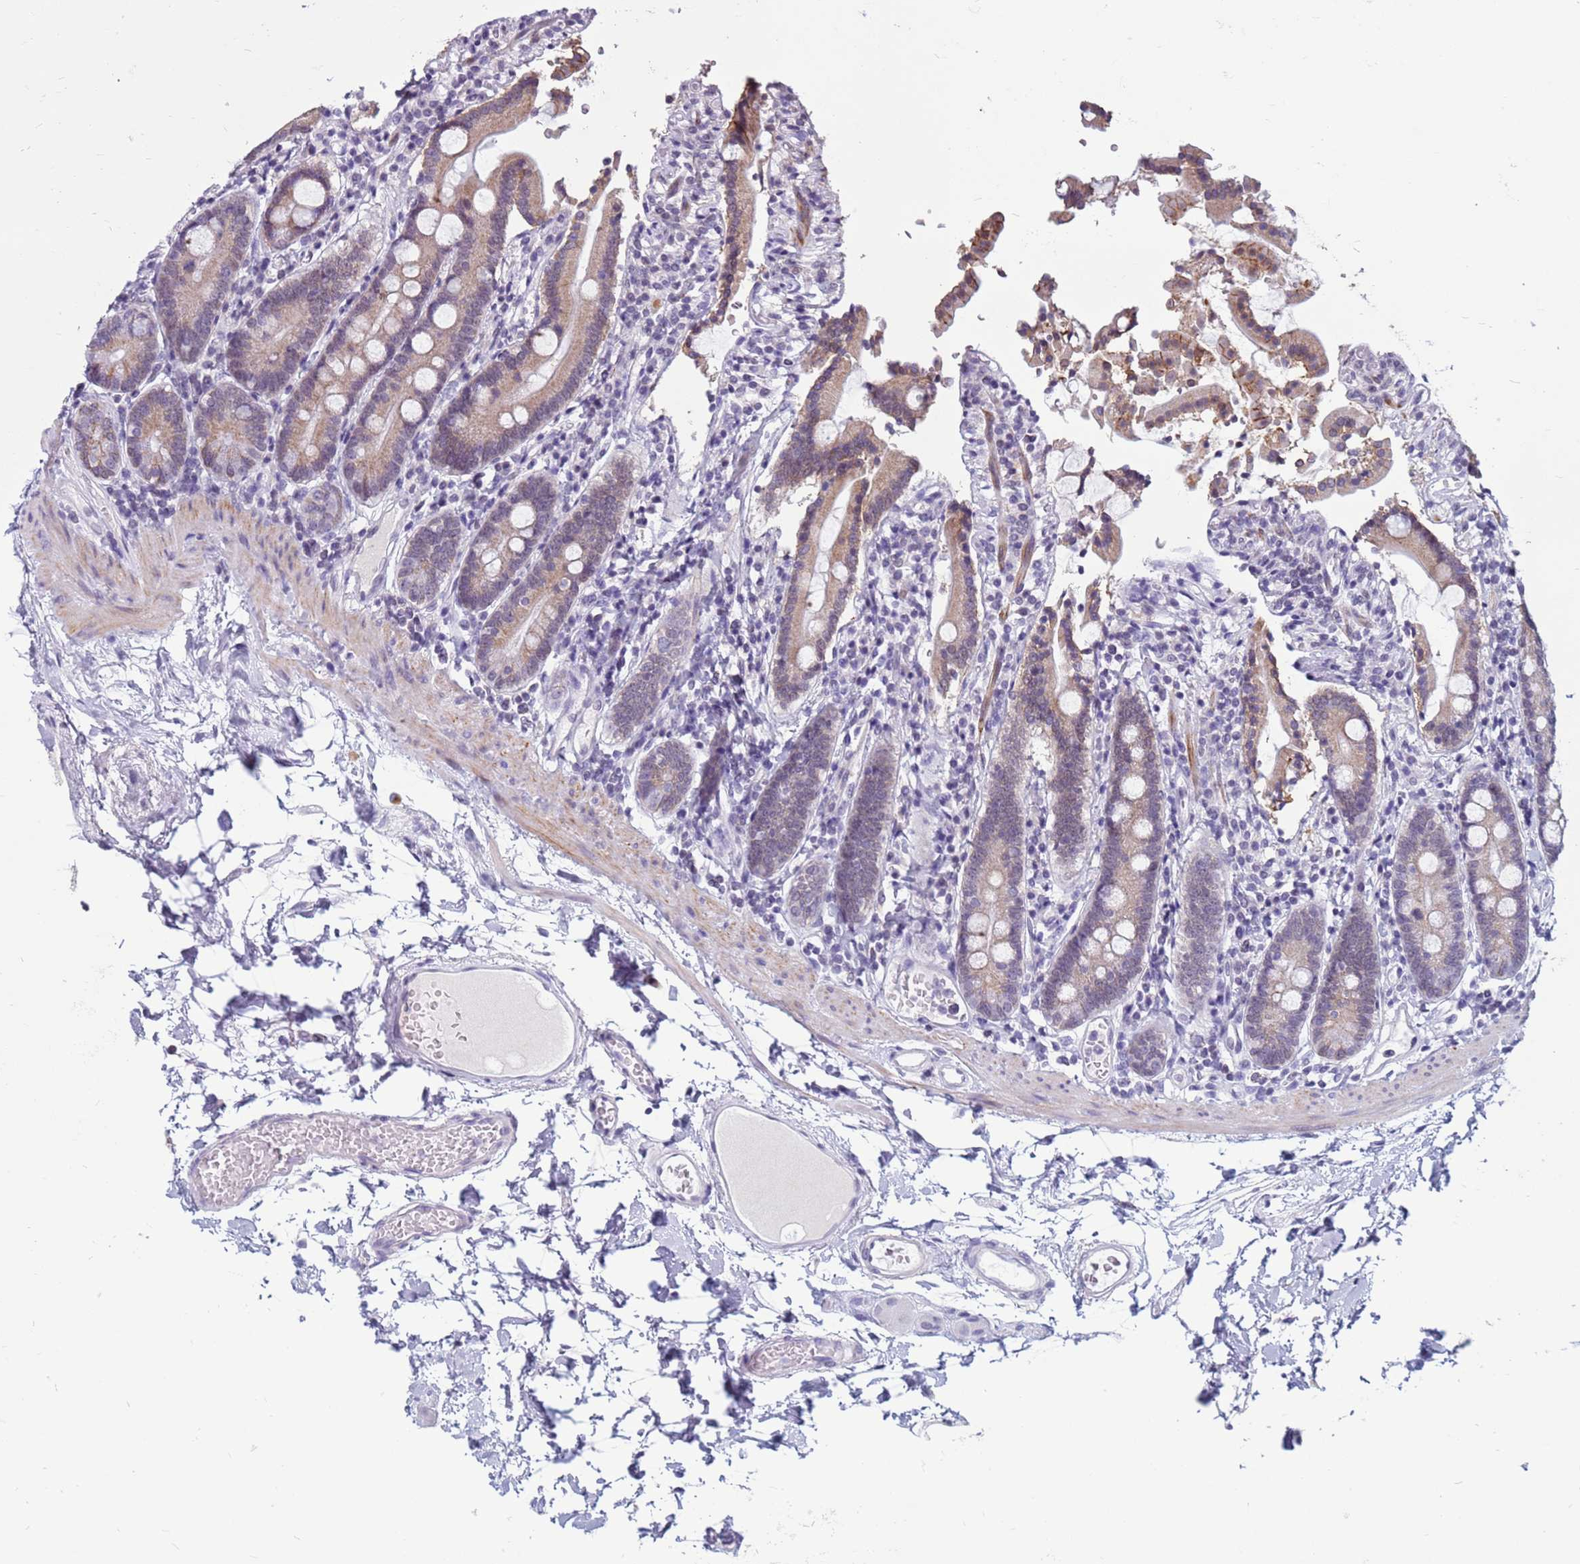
{"staining": {"intensity": "moderate", "quantity": "25%-75%", "location": "cytoplasmic/membranous"}, "tissue": "duodenum", "cell_type": "Glandular cells", "image_type": "normal", "snomed": [{"axis": "morphology", "description": "Normal tissue, NOS"}, {"axis": "topography", "description": "Duodenum"}], "caption": "Approximately 25%-75% of glandular cells in normal human duodenum show moderate cytoplasmic/membranous protein expression as visualized by brown immunohistochemical staining.", "gene": "CDK2AP2", "patient": {"sex": "male", "age": 55}}